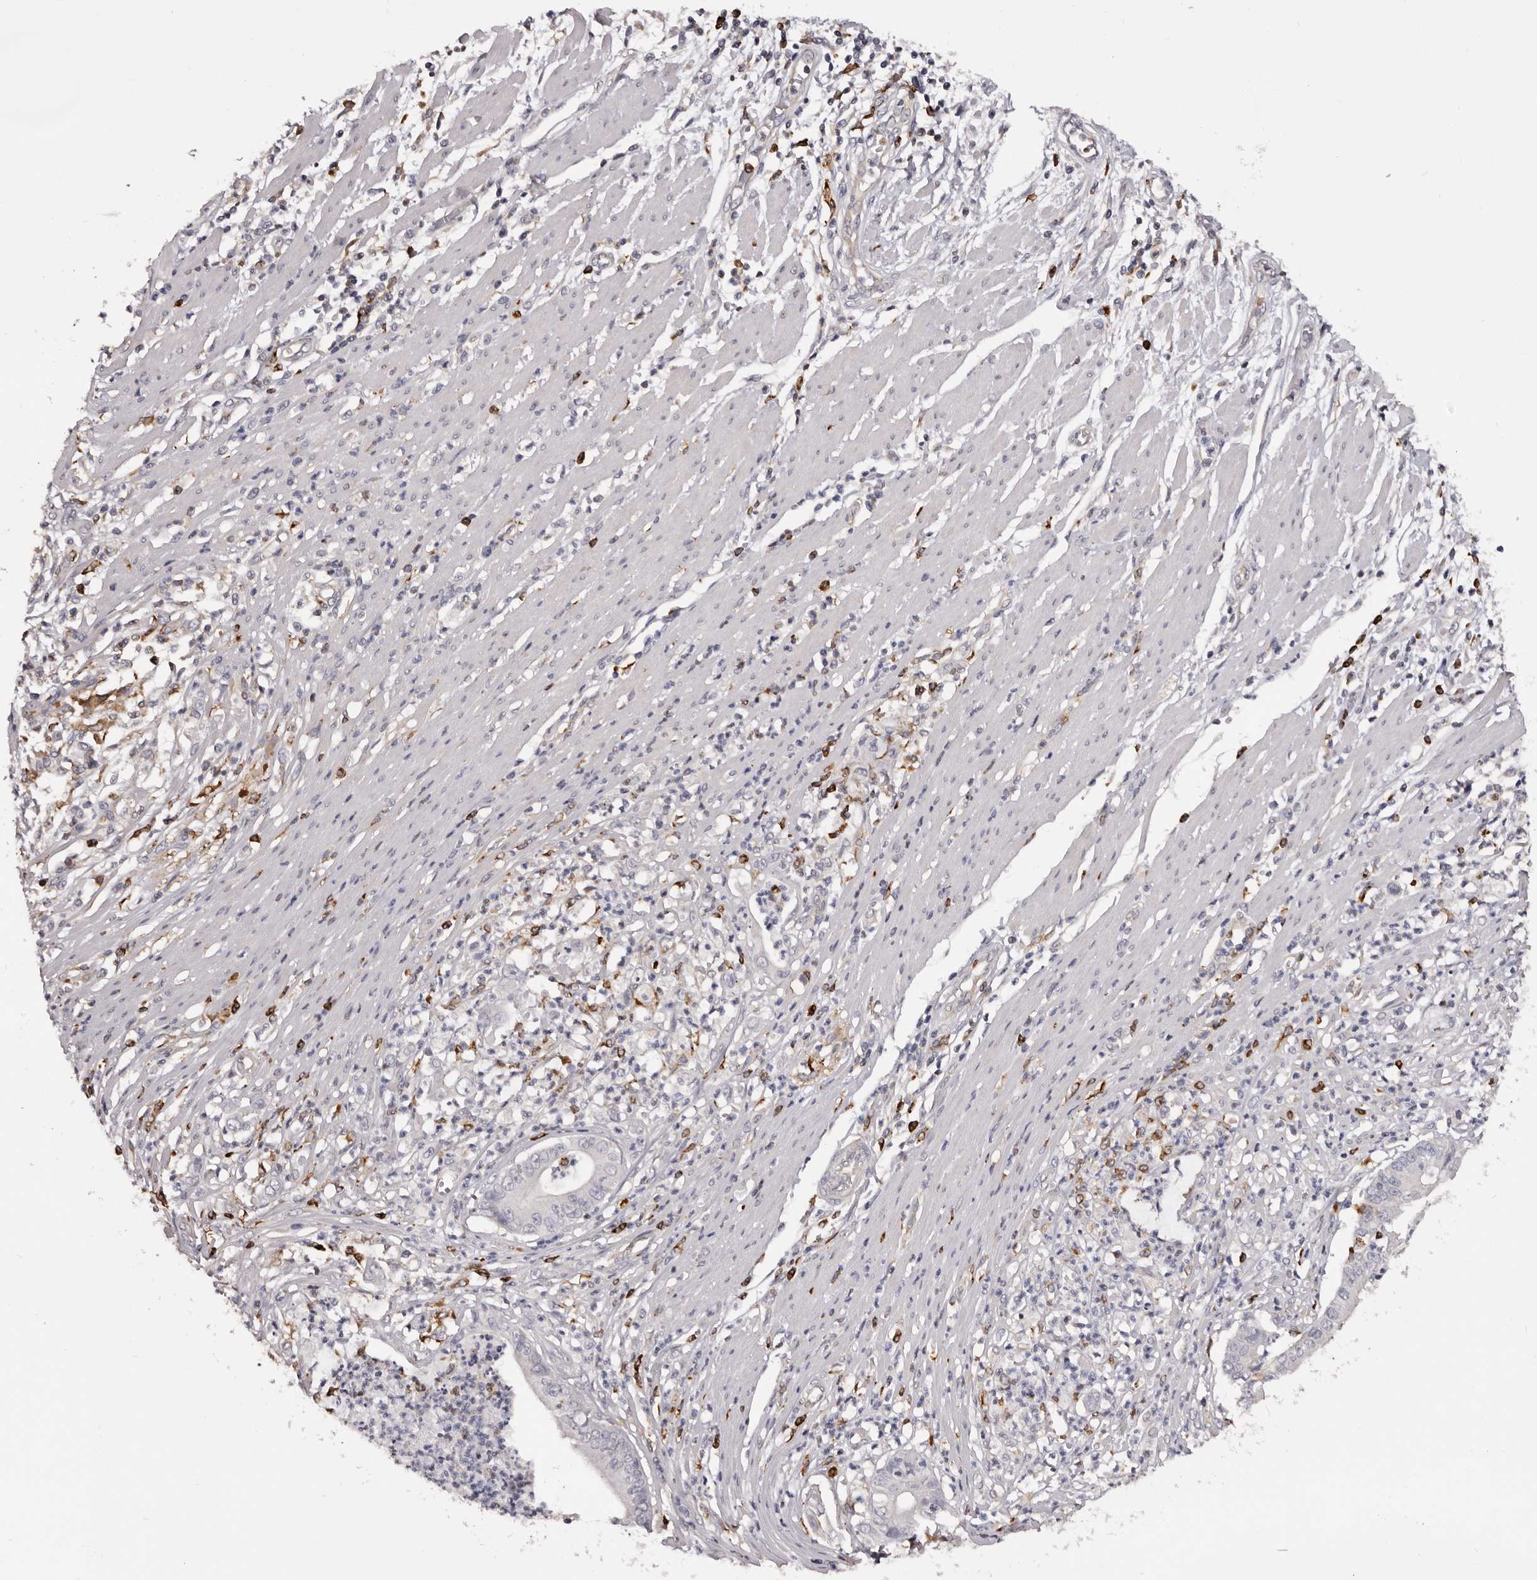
{"staining": {"intensity": "negative", "quantity": "none", "location": "none"}, "tissue": "pancreatic cancer", "cell_type": "Tumor cells", "image_type": "cancer", "snomed": [{"axis": "morphology", "description": "Adenocarcinoma, NOS"}, {"axis": "topography", "description": "Pancreas"}], "caption": "Tumor cells show no significant protein positivity in pancreatic cancer.", "gene": "TNNI1", "patient": {"sex": "male", "age": 69}}